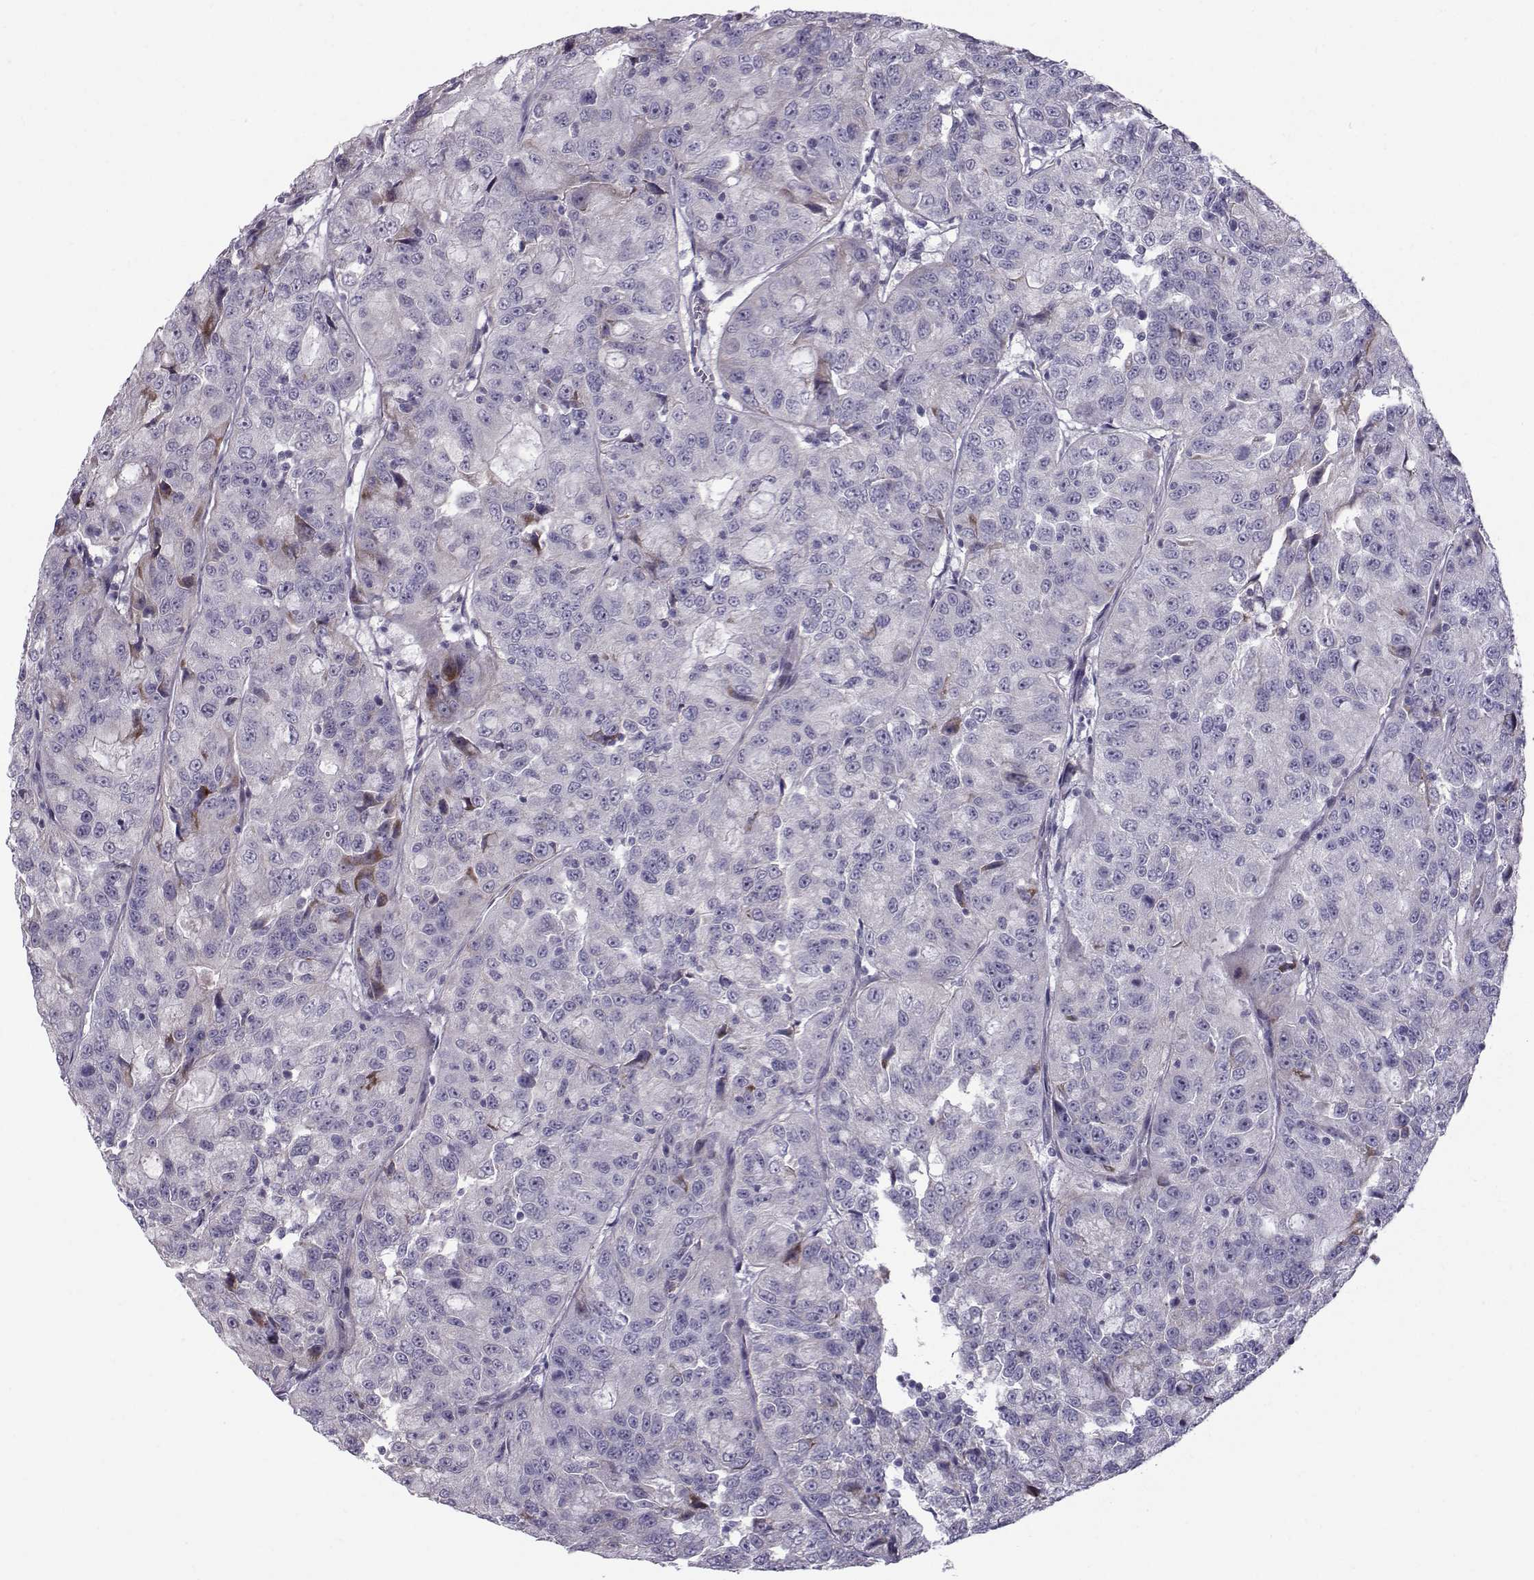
{"staining": {"intensity": "negative", "quantity": "none", "location": "none"}, "tissue": "urothelial cancer", "cell_type": "Tumor cells", "image_type": "cancer", "snomed": [{"axis": "morphology", "description": "Urothelial carcinoma, NOS"}, {"axis": "morphology", "description": "Urothelial carcinoma, High grade"}, {"axis": "topography", "description": "Urinary bladder"}], "caption": "This is a histopathology image of immunohistochemistry staining of urothelial cancer, which shows no staining in tumor cells.", "gene": "DMRT3", "patient": {"sex": "female", "age": 73}}